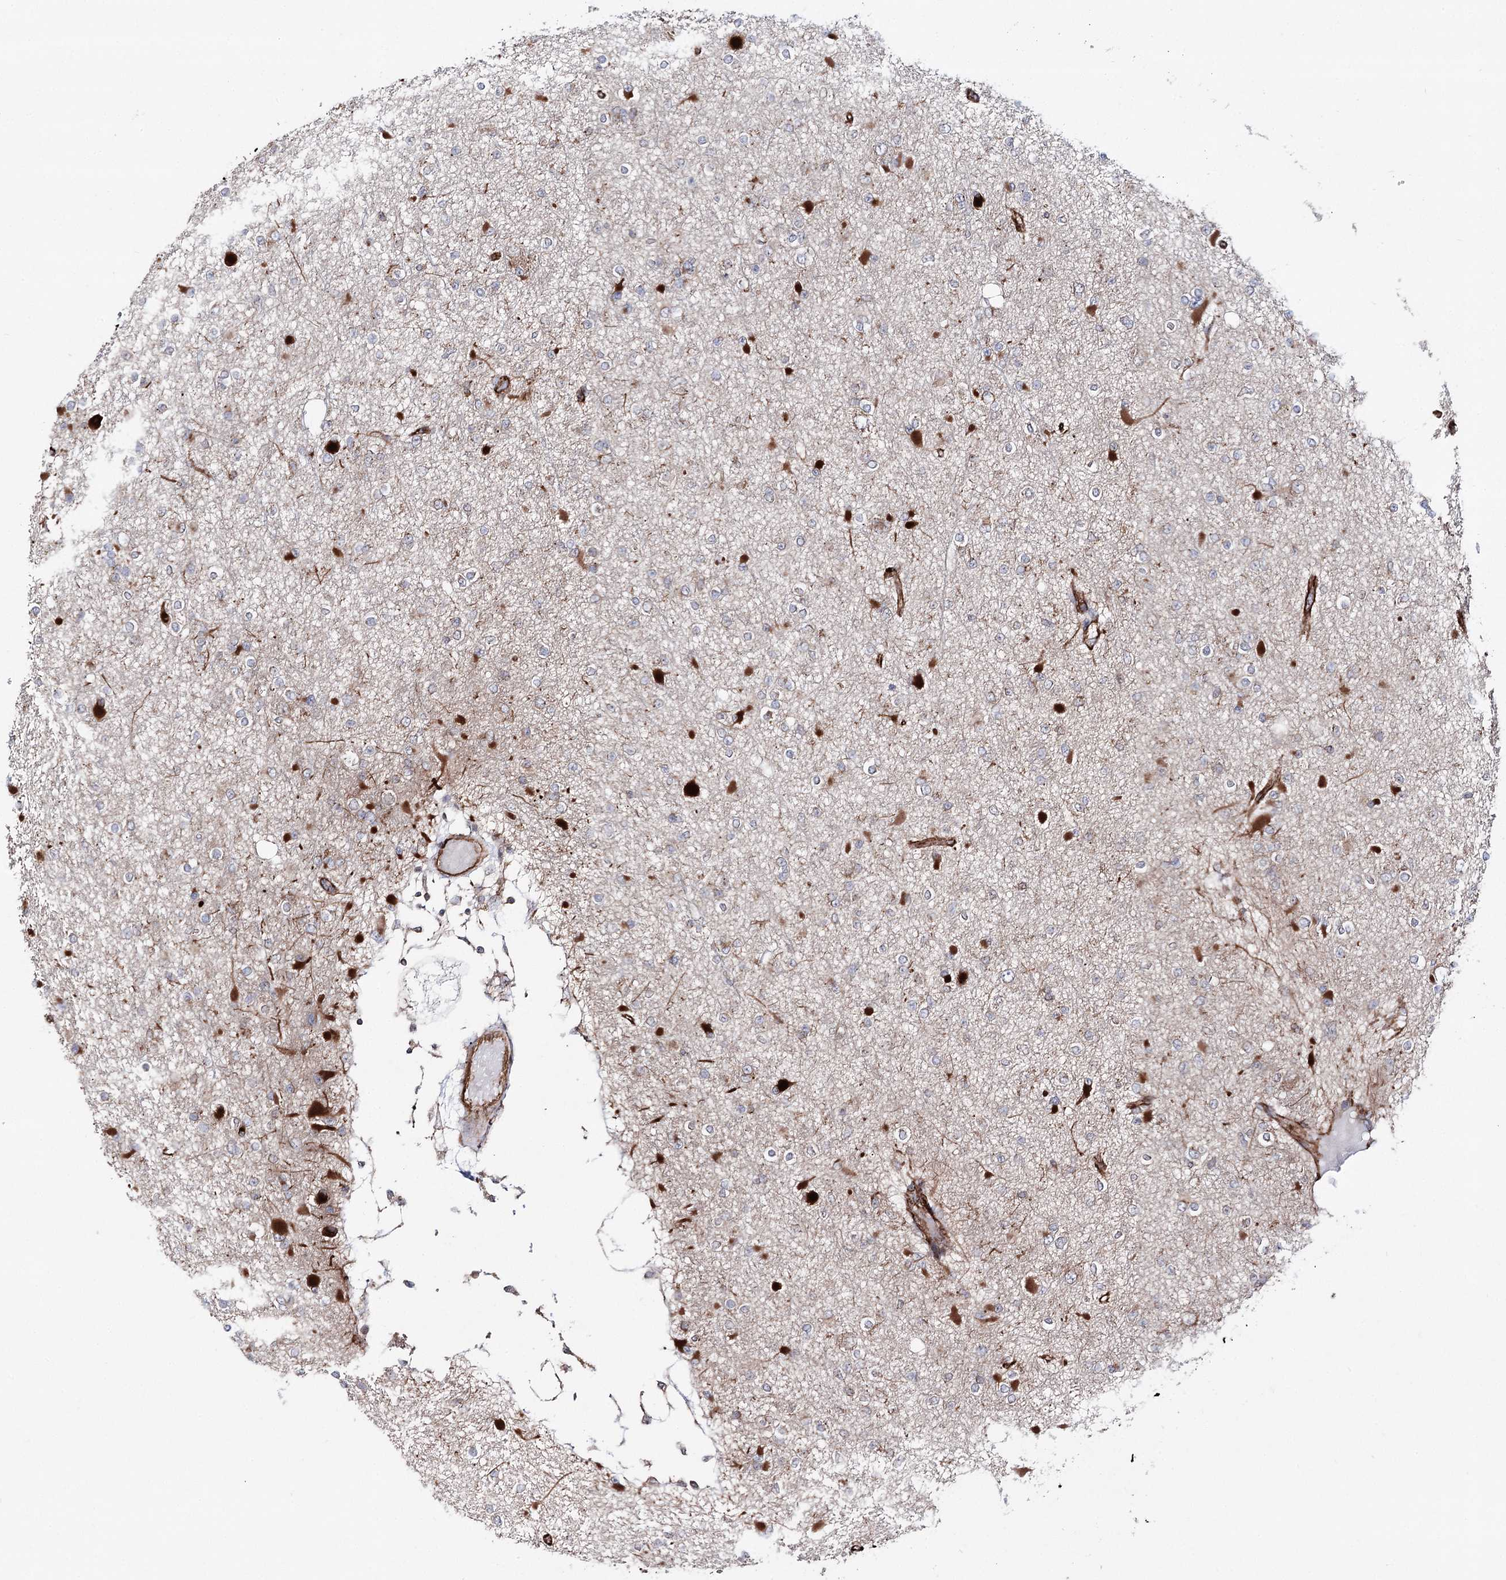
{"staining": {"intensity": "negative", "quantity": "none", "location": "none"}, "tissue": "glioma", "cell_type": "Tumor cells", "image_type": "cancer", "snomed": [{"axis": "morphology", "description": "Glioma, malignant, Low grade"}, {"axis": "topography", "description": "Brain"}], "caption": "Immunohistochemical staining of human glioma reveals no significant positivity in tumor cells.", "gene": "MIB1", "patient": {"sex": "female", "age": 22}}